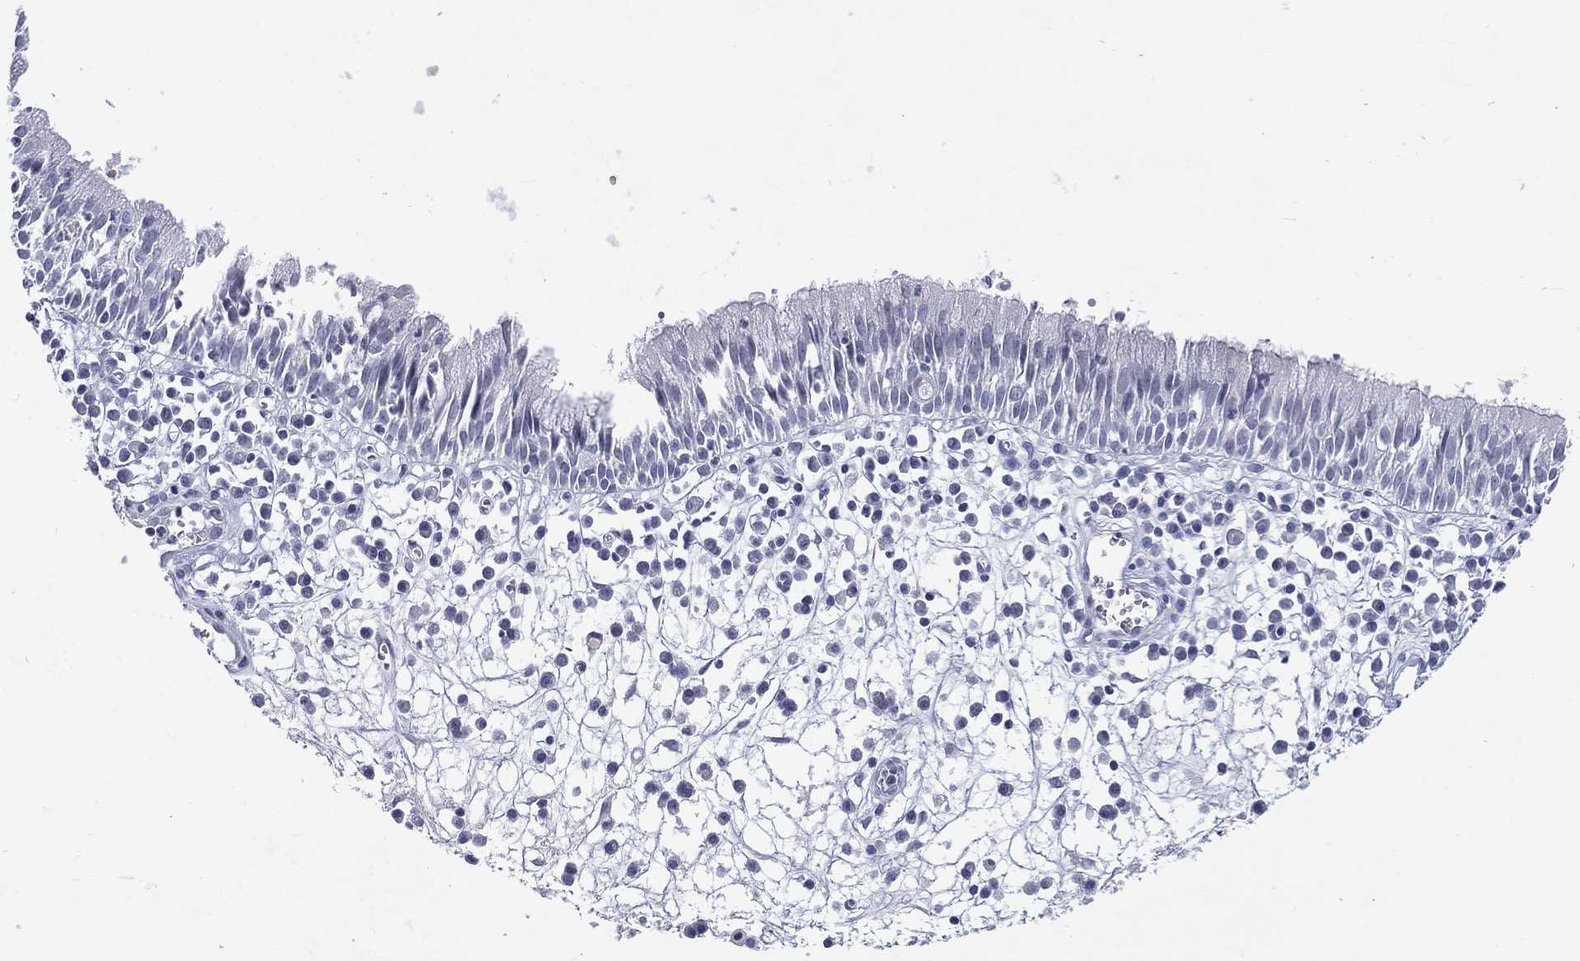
{"staining": {"intensity": "negative", "quantity": "none", "location": "none"}, "tissue": "nasopharynx", "cell_type": "Respiratory epithelial cells", "image_type": "normal", "snomed": [{"axis": "morphology", "description": "Normal tissue, NOS"}, {"axis": "topography", "description": "Nasopharynx"}], "caption": "Protein analysis of normal nasopharynx demonstrates no significant positivity in respiratory epithelial cells. (DAB (3,3'-diaminobenzidine) immunohistochemistry, high magnification).", "gene": "SSX1", "patient": {"sex": "female", "age": 77}}